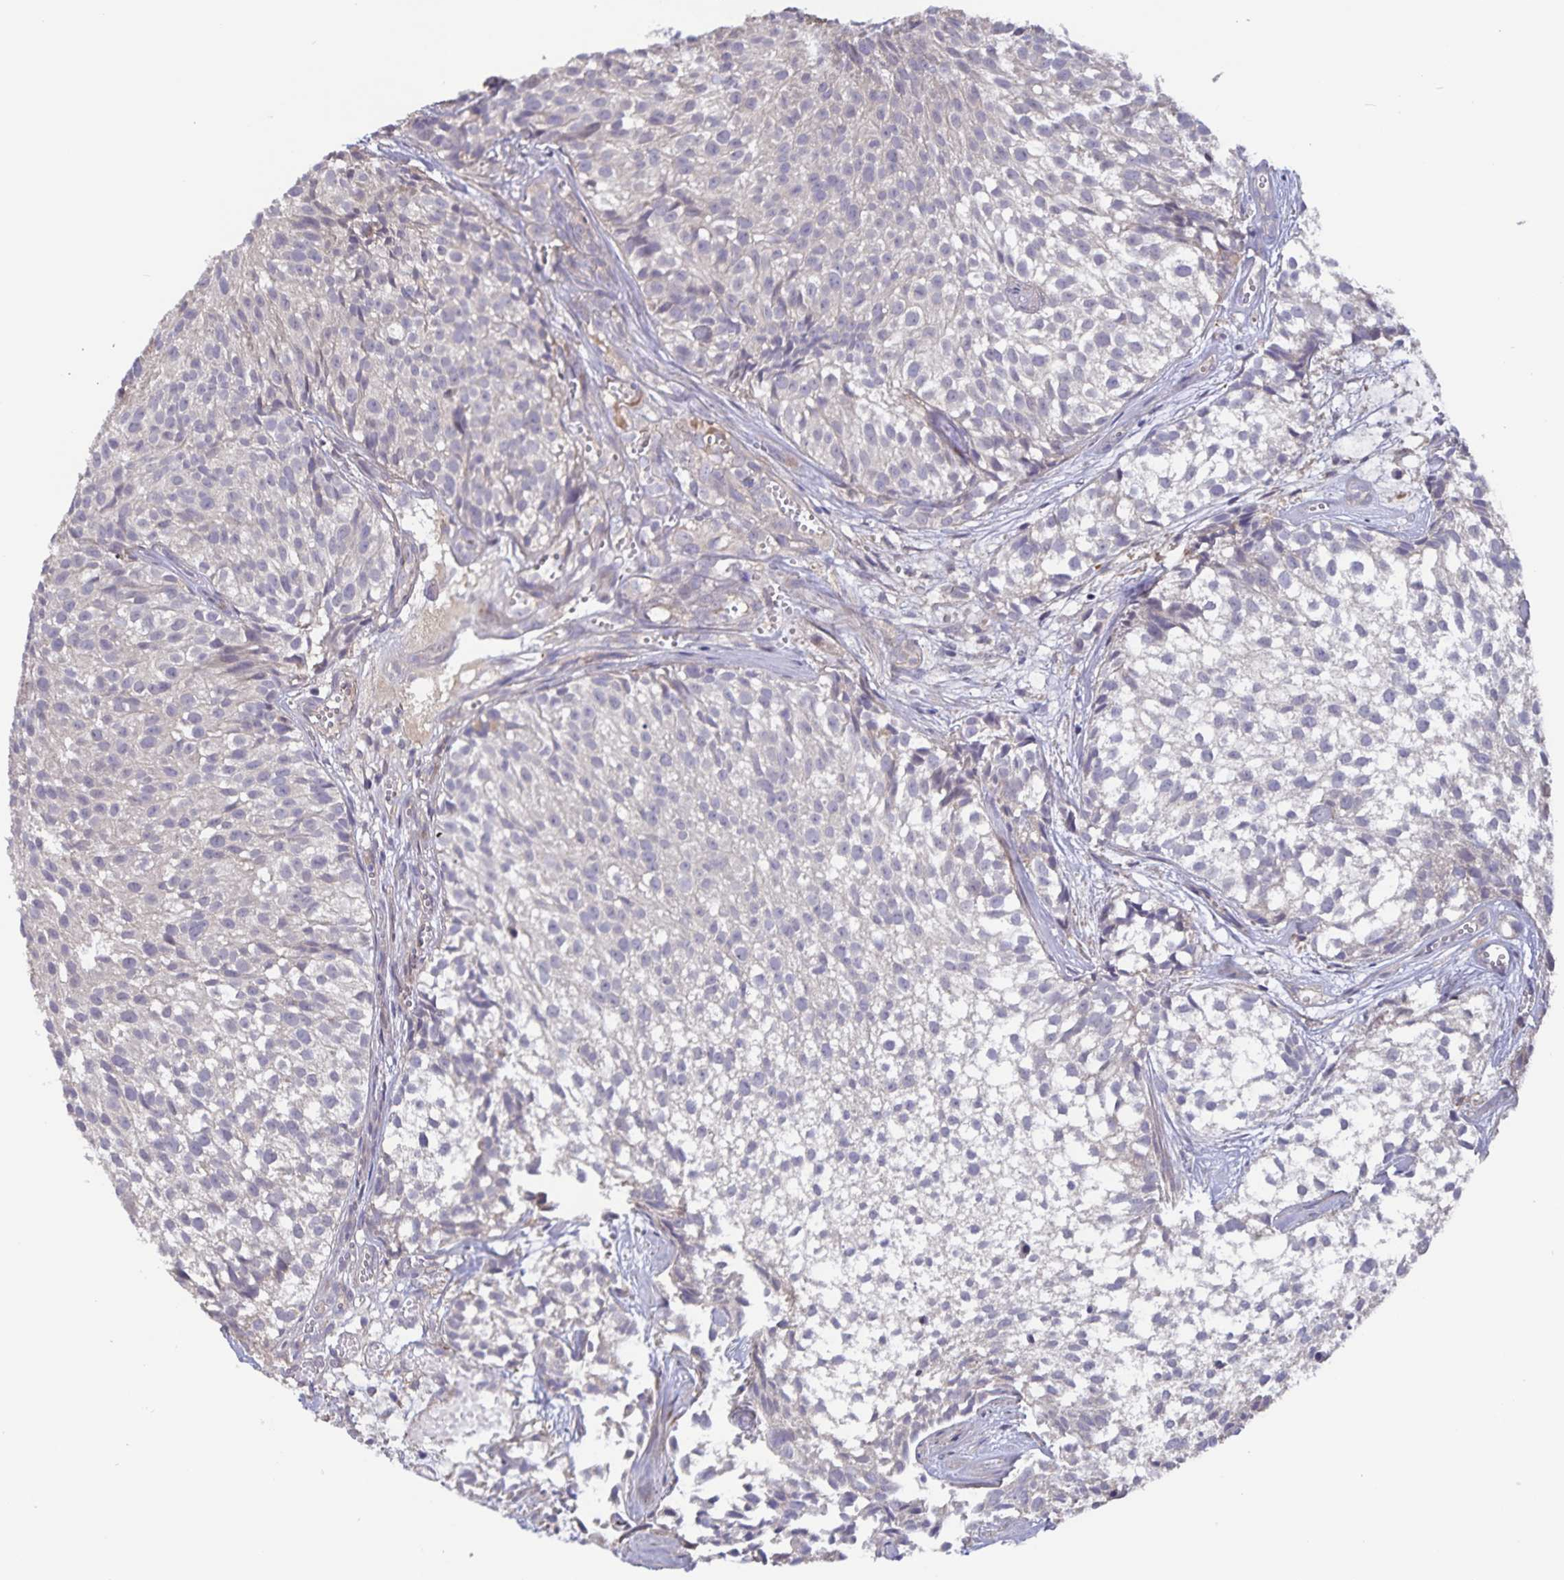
{"staining": {"intensity": "negative", "quantity": "none", "location": "none"}, "tissue": "urothelial cancer", "cell_type": "Tumor cells", "image_type": "cancer", "snomed": [{"axis": "morphology", "description": "Urothelial carcinoma, Low grade"}, {"axis": "topography", "description": "Urinary bladder"}], "caption": "Tumor cells are negative for protein expression in human urothelial cancer. Brightfield microscopy of immunohistochemistry (IHC) stained with DAB (3,3'-diaminobenzidine) (brown) and hematoxylin (blue), captured at high magnification.", "gene": "FBXL16", "patient": {"sex": "male", "age": 70}}